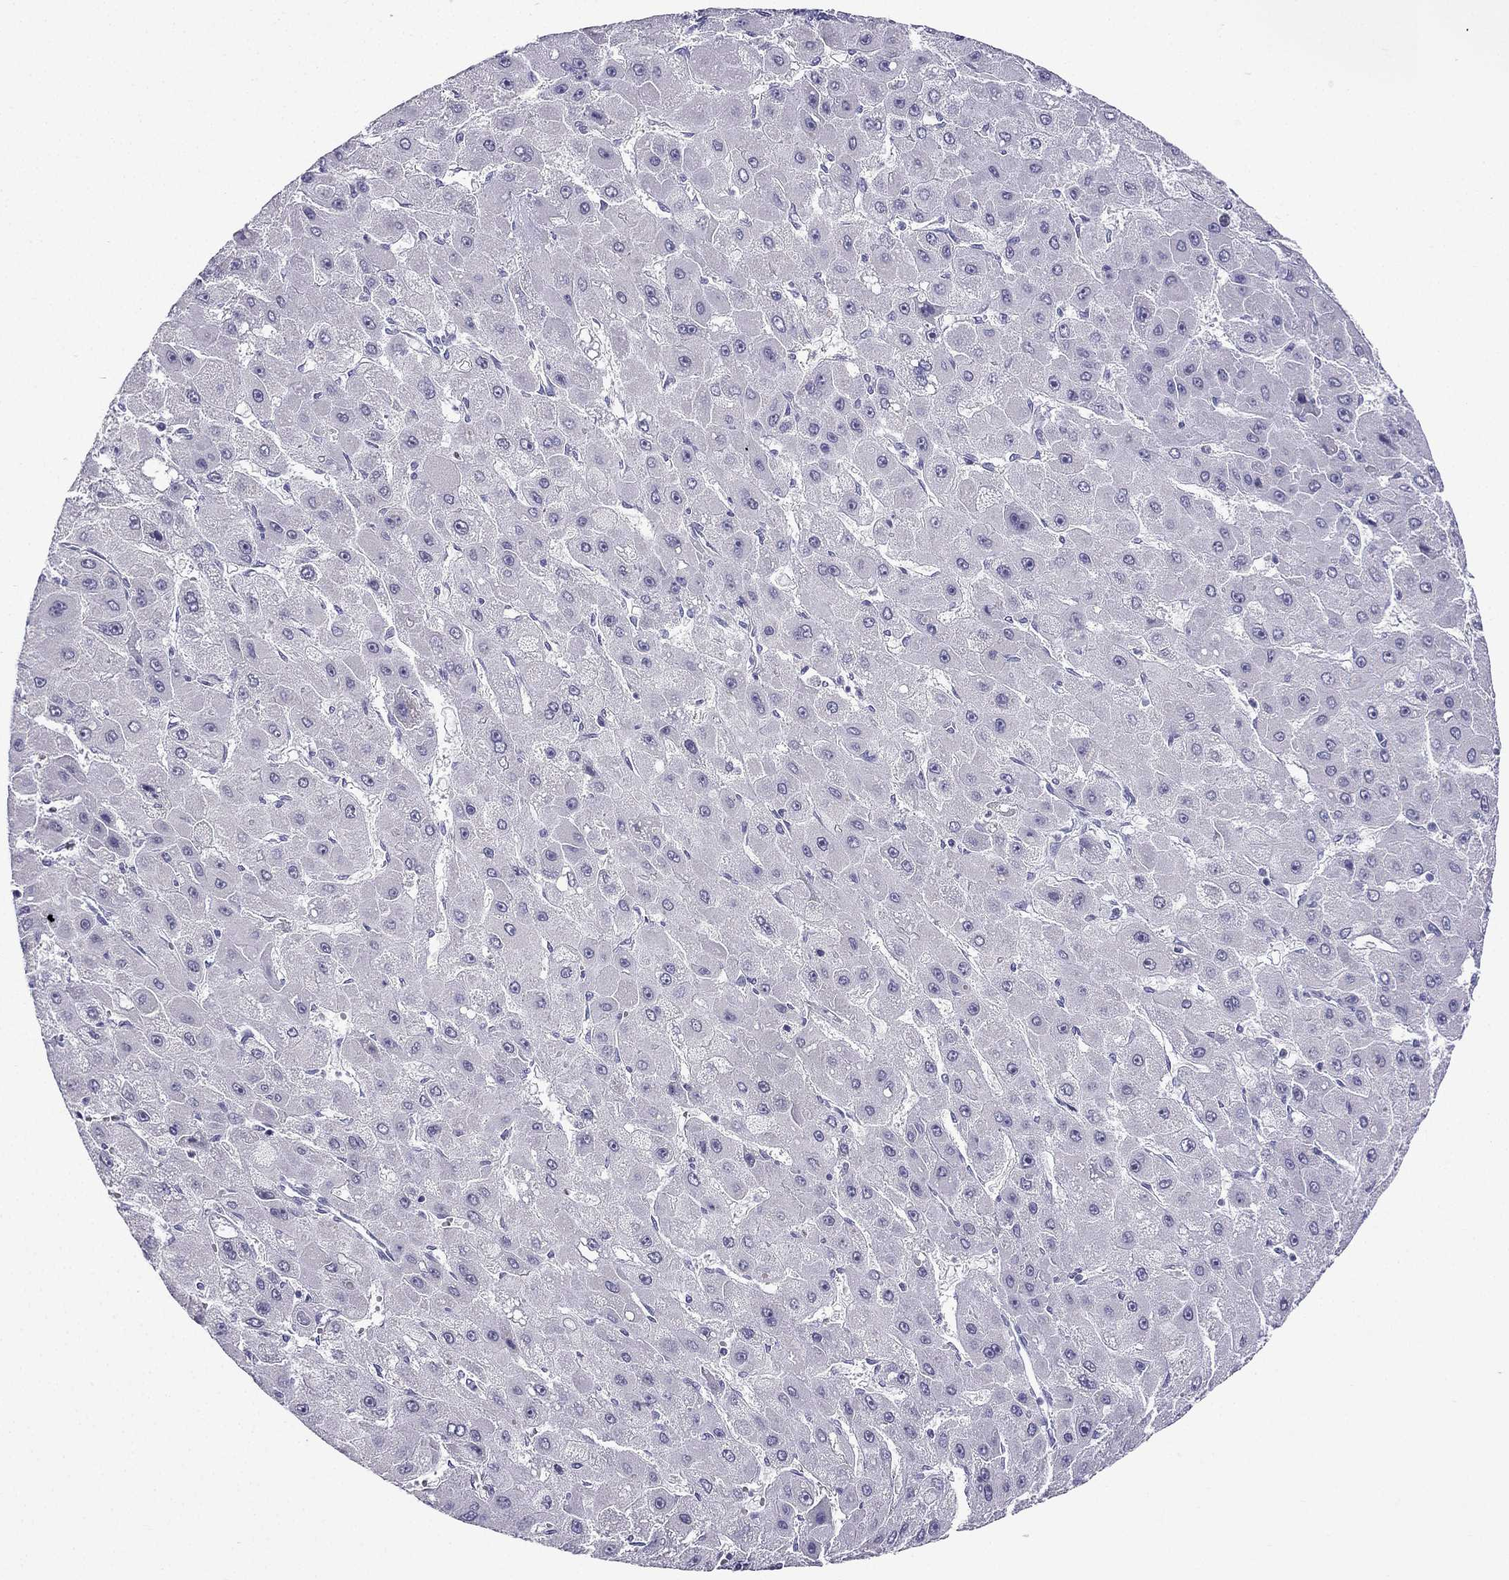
{"staining": {"intensity": "negative", "quantity": "none", "location": "none"}, "tissue": "liver cancer", "cell_type": "Tumor cells", "image_type": "cancer", "snomed": [{"axis": "morphology", "description": "Carcinoma, Hepatocellular, NOS"}, {"axis": "topography", "description": "Liver"}], "caption": "This is a micrograph of immunohistochemistry (IHC) staining of liver hepatocellular carcinoma, which shows no expression in tumor cells.", "gene": "NPTX1", "patient": {"sex": "female", "age": 25}}